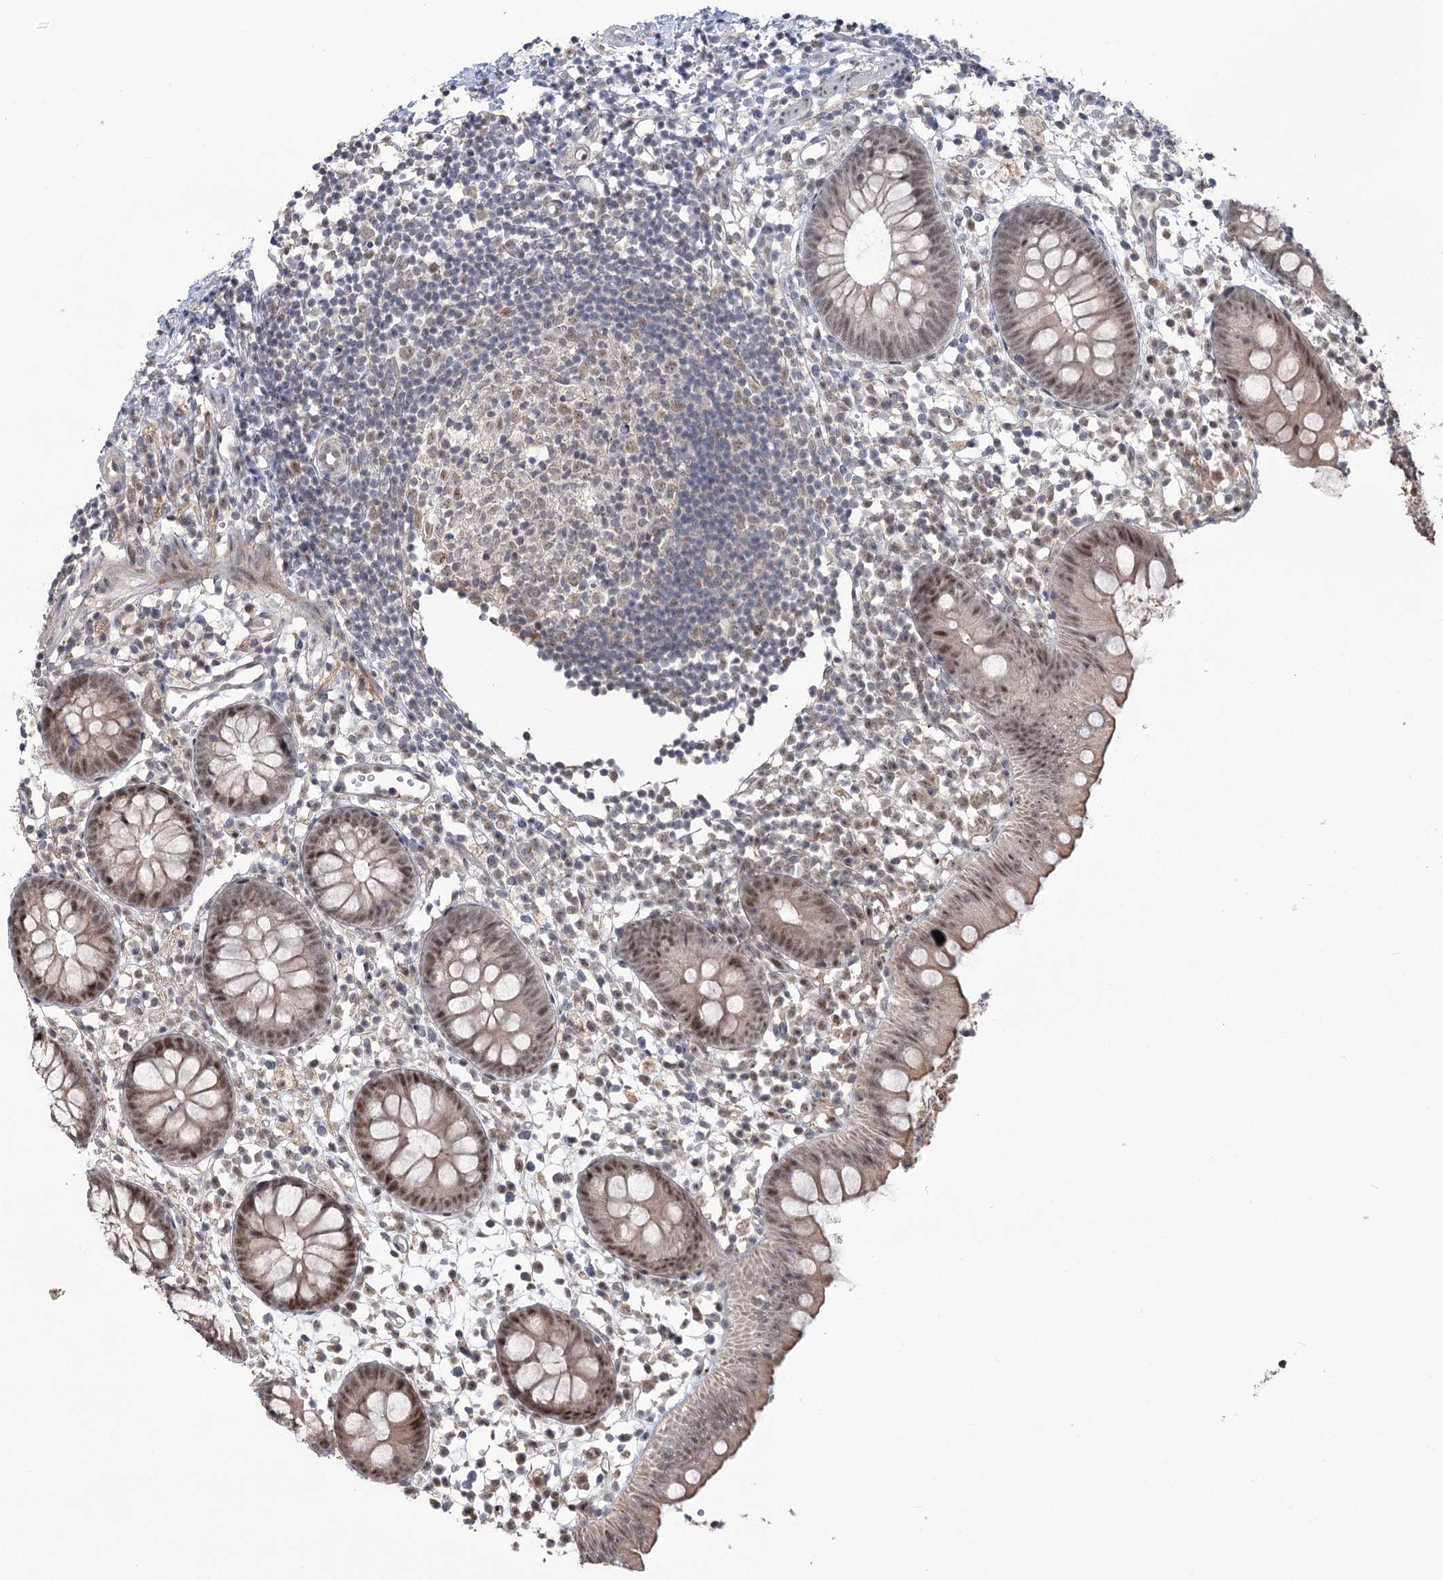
{"staining": {"intensity": "weak", "quantity": ">75%", "location": "nuclear"}, "tissue": "appendix", "cell_type": "Glandular cells", "image_type": "normal", "snomed": [{"axis": "morphology", "description": "Normal tissue, NOS"}, {"axis": "topography", "description": "Appendix"}], "caption": "Immunohistochemical staining of unremarkable human appendix exhibits >75% levels of weak nuclear protein expression in approximately >75% of glandular cells. The staining is performed using DAB (3,3'-diaminobenzidine) brown chromogen to label protein expression. The nuclei are counter-stained blue using hematoxylin.", "gene": "WBP1L", "patient": {"sex": "female", "age": 20}}